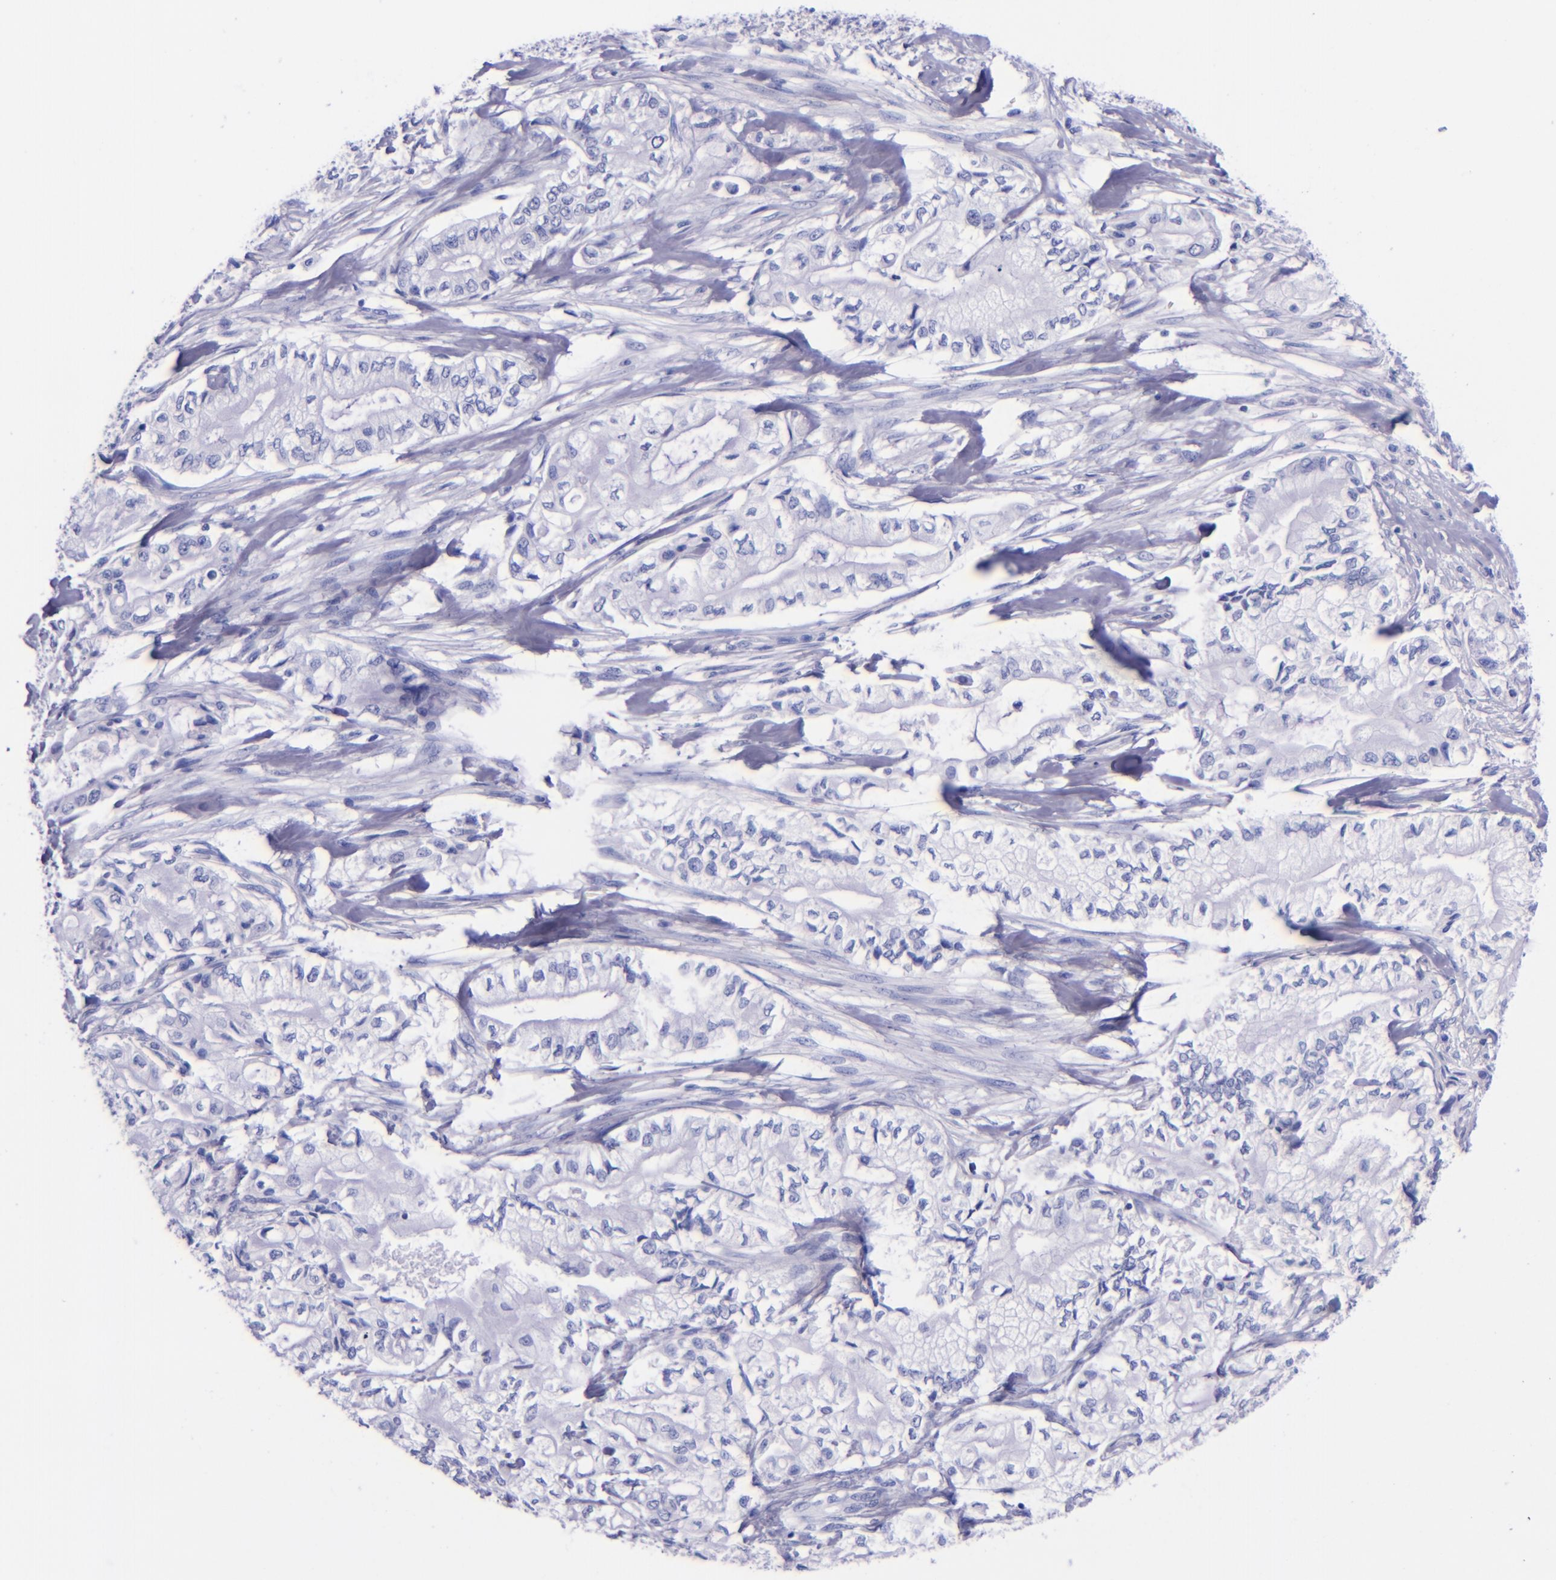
{"staining": {"intensity": "negative", "quantity": "none", "location": "none"}, "tissue": "pancreatic cancer", "cell_type": "Tumor cells", "image_type": "cancer", "snomed": [{"axis": "morphology", "description": "Adenocarcinoma, NOS"}, {"axis": "topography", "description": "Pancreas"}], "caption": "The immunohistochemistry image has no significant positivity in tumor cells of pancreatic cancer (adenocarcinoma) tissue.", "gene": "LAG3", "patient": {"sex": "male", "age": 79}}